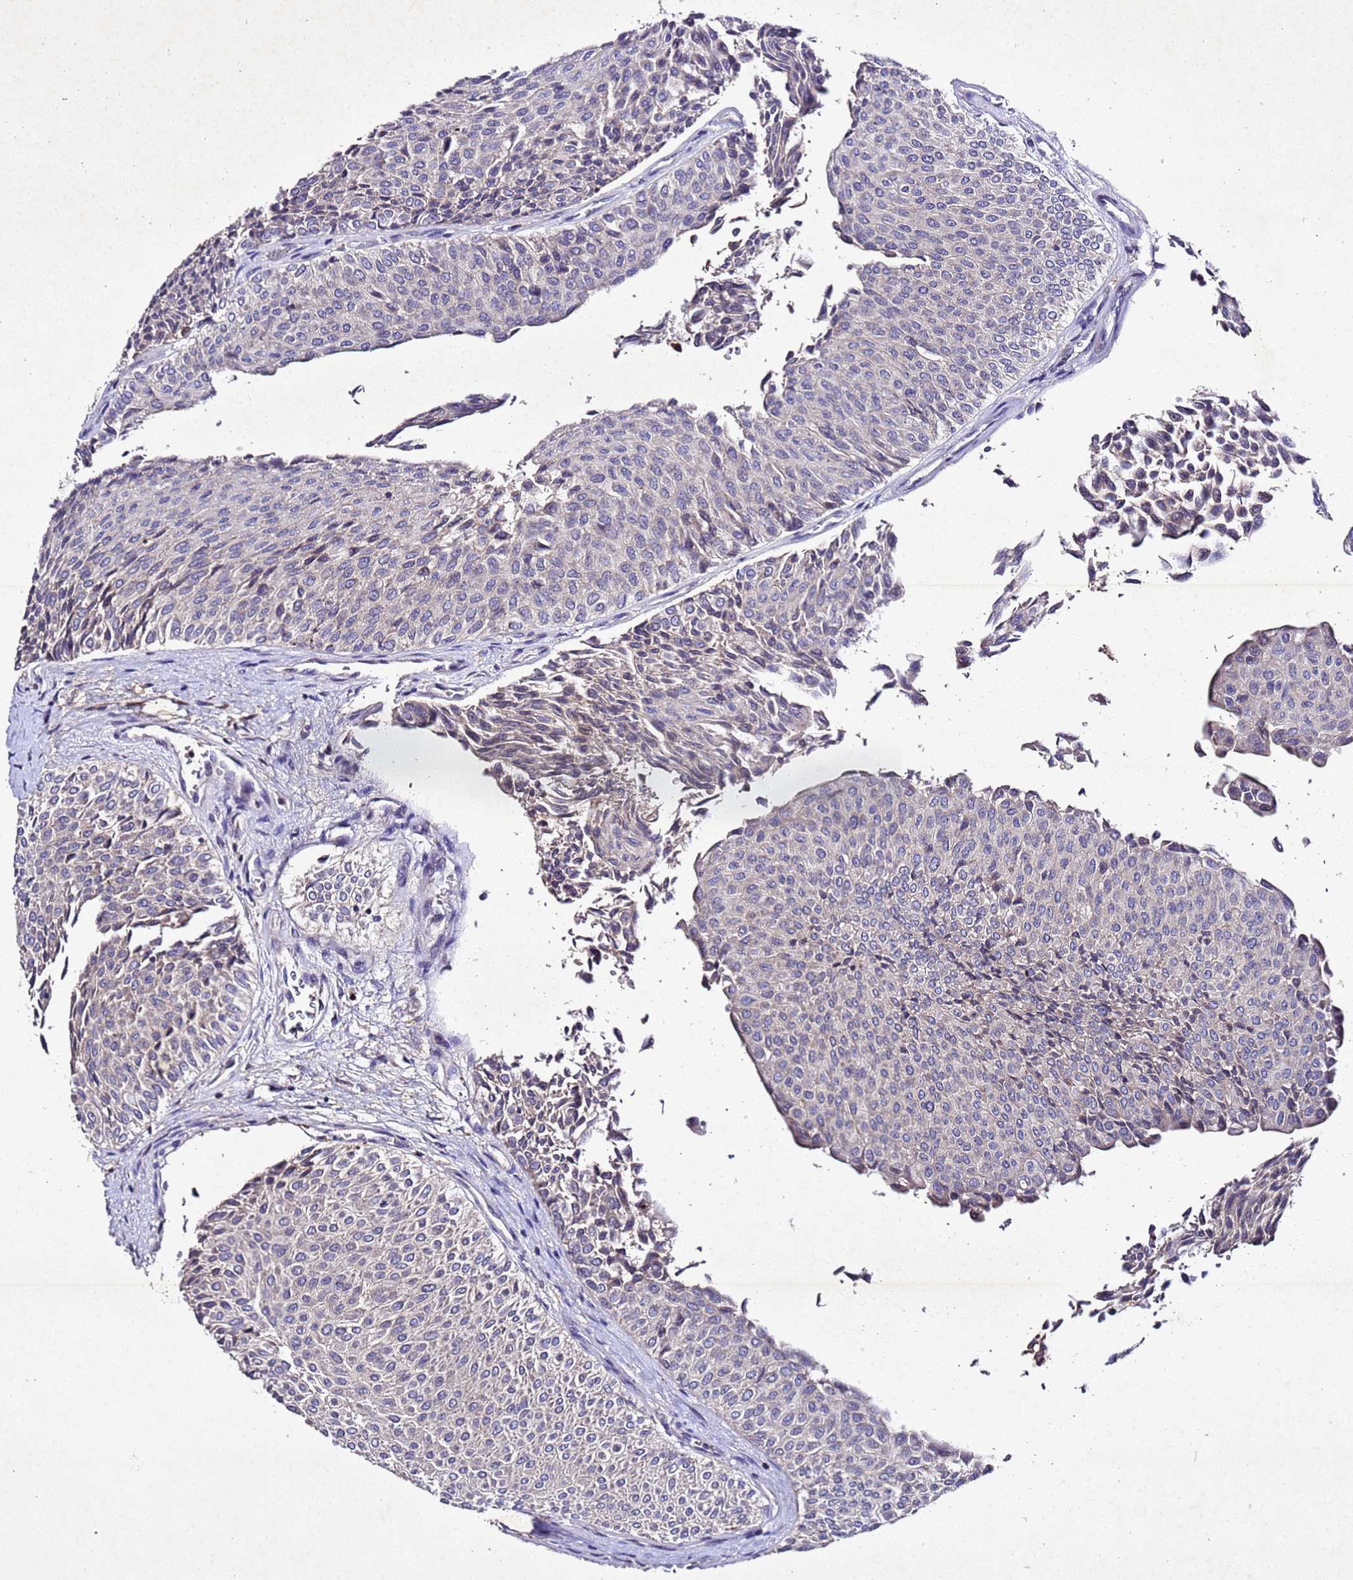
{"staining": {"intensity": "weak", "quantity": "<25%", "location": "cytoplasmic/membranous"}, "tissue": "urothelial cancer", "cell_type": "Tumor cells", "image_type": "cancer", "snomed": [{"axis": "morphology", "description": "Urothelial carcinoma, Low grade"}, {"axis": "topography", "description": "Urinary bladder"}], "caption": "The histopathology image displays no staining of tumor cells in low-grade urothelial carcinoma. (Stains: DAB immunohistochemistry (IHC) with hematoxylin counter stain, Microscopy: brightfield microscopy at high magnification).", "gene": "SV2B", "patient": {"sex": "male", "age": 78}}